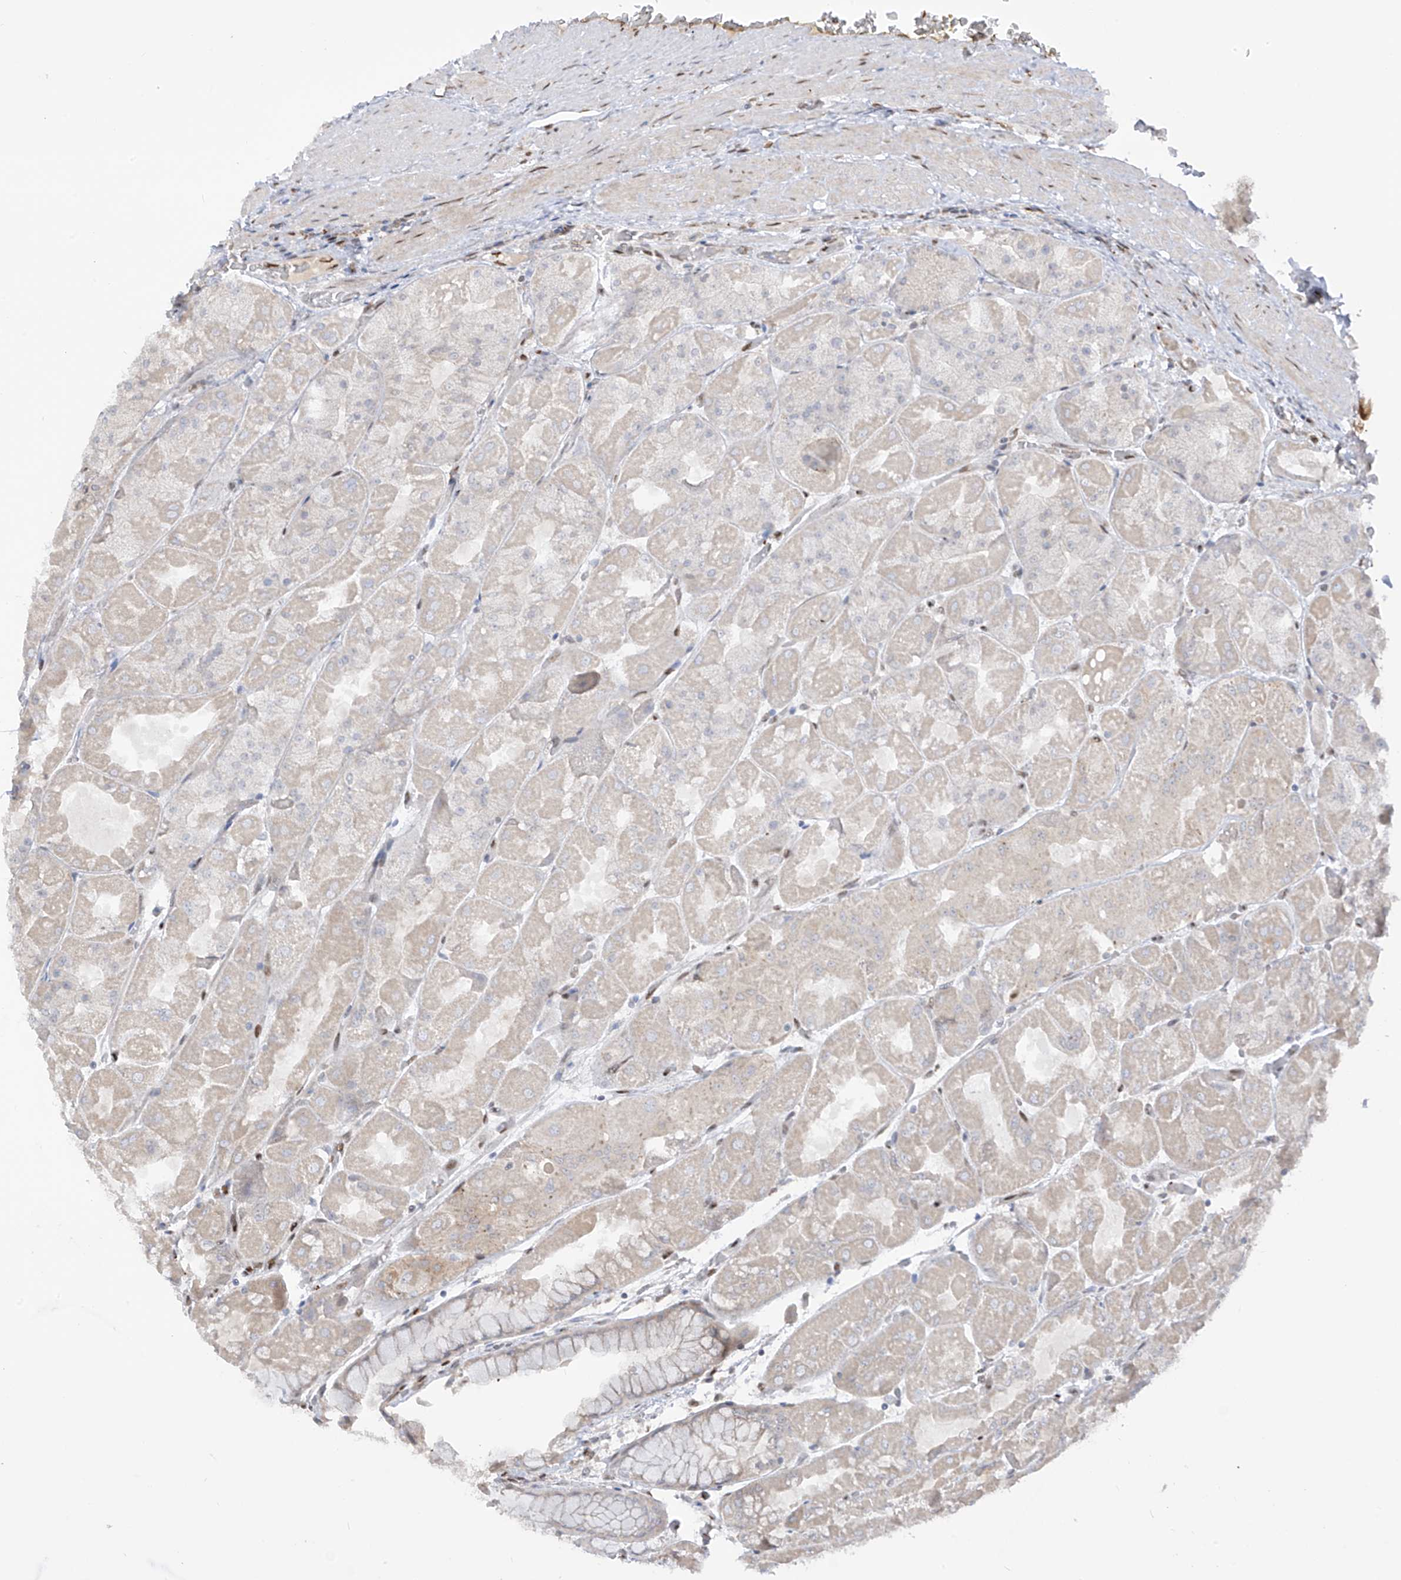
{"staining": {"intensity": "moderate", "quantity": "<25%", "location": "cytoplasmic/membranous"}, "tissue": "stomach", "cell_type": "Glandular cells", "image_type": "normal", "snomed": [{"axis": "morphology", "description": "Normal tissue, NOS"}, {"axis": "topography", "description": "Stomach"}], "caption": "IHC histopathology image of benign human stomach stained for a protein (brown), which shows low levels of moderate cytoplasmic/membranous expression in approximately <25% of glandular cells.", "gene": "PM20D2", "patient": {"sex": "female", "age": 61}}